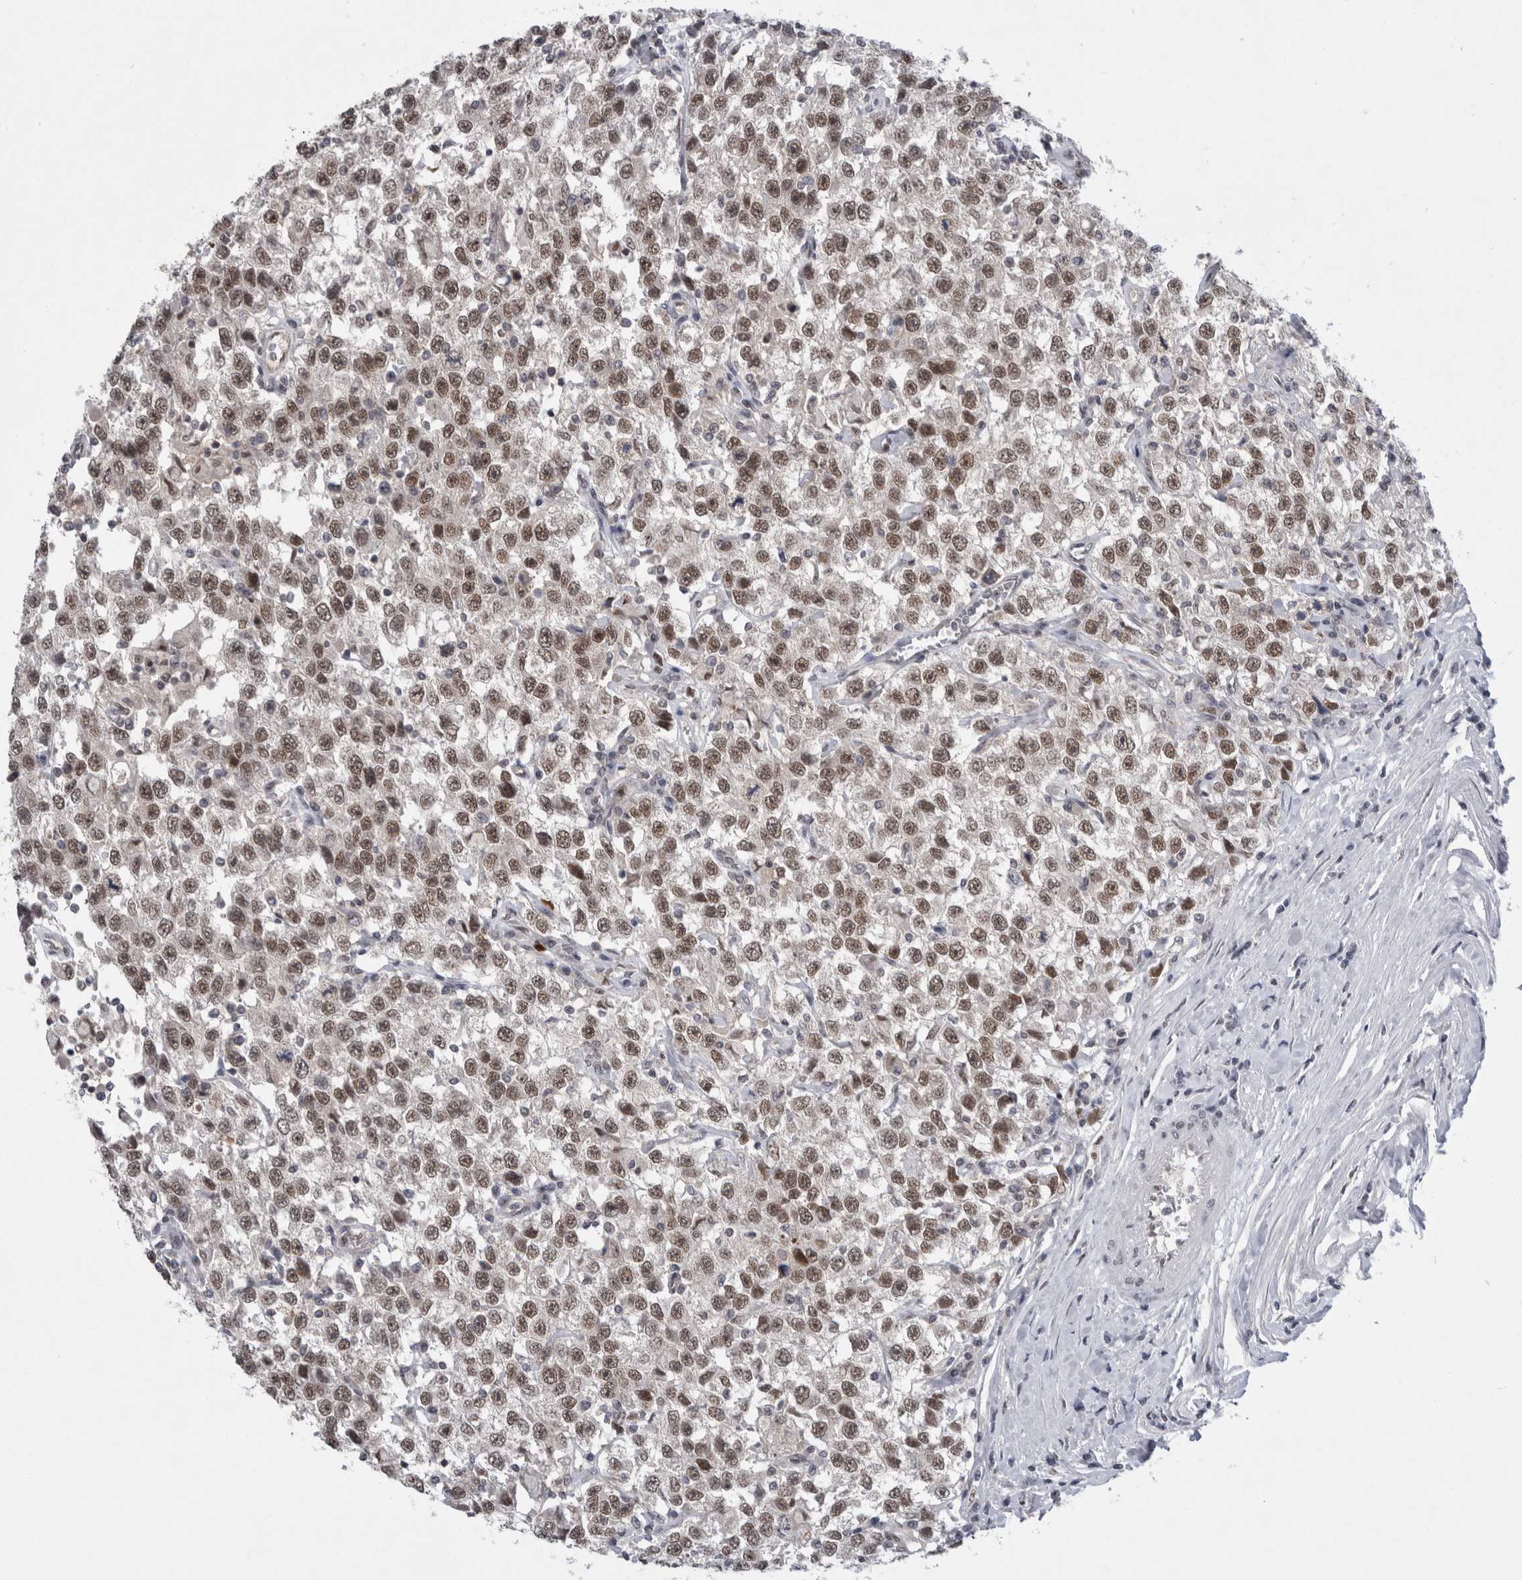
{"staining": {"intensity": "moderate", "quantity": ">75%", "location": "nuclear"}, "tissue": "testis cancer", "cell_type": "Tumor cells", "image_type": "cancer", "snomed": [{"axis": "morphology", "description": "Seminoma, NOS"}, {"axis": "topography", "description": "Testis"}], "caption": "Human testis seminoma stained with a brown dye demonstrates moderate nuclear positive positivity in approximately >75% of tumor cells.", "gene": "PSMB2", "patient": {"sex": "male", "age": 41}}